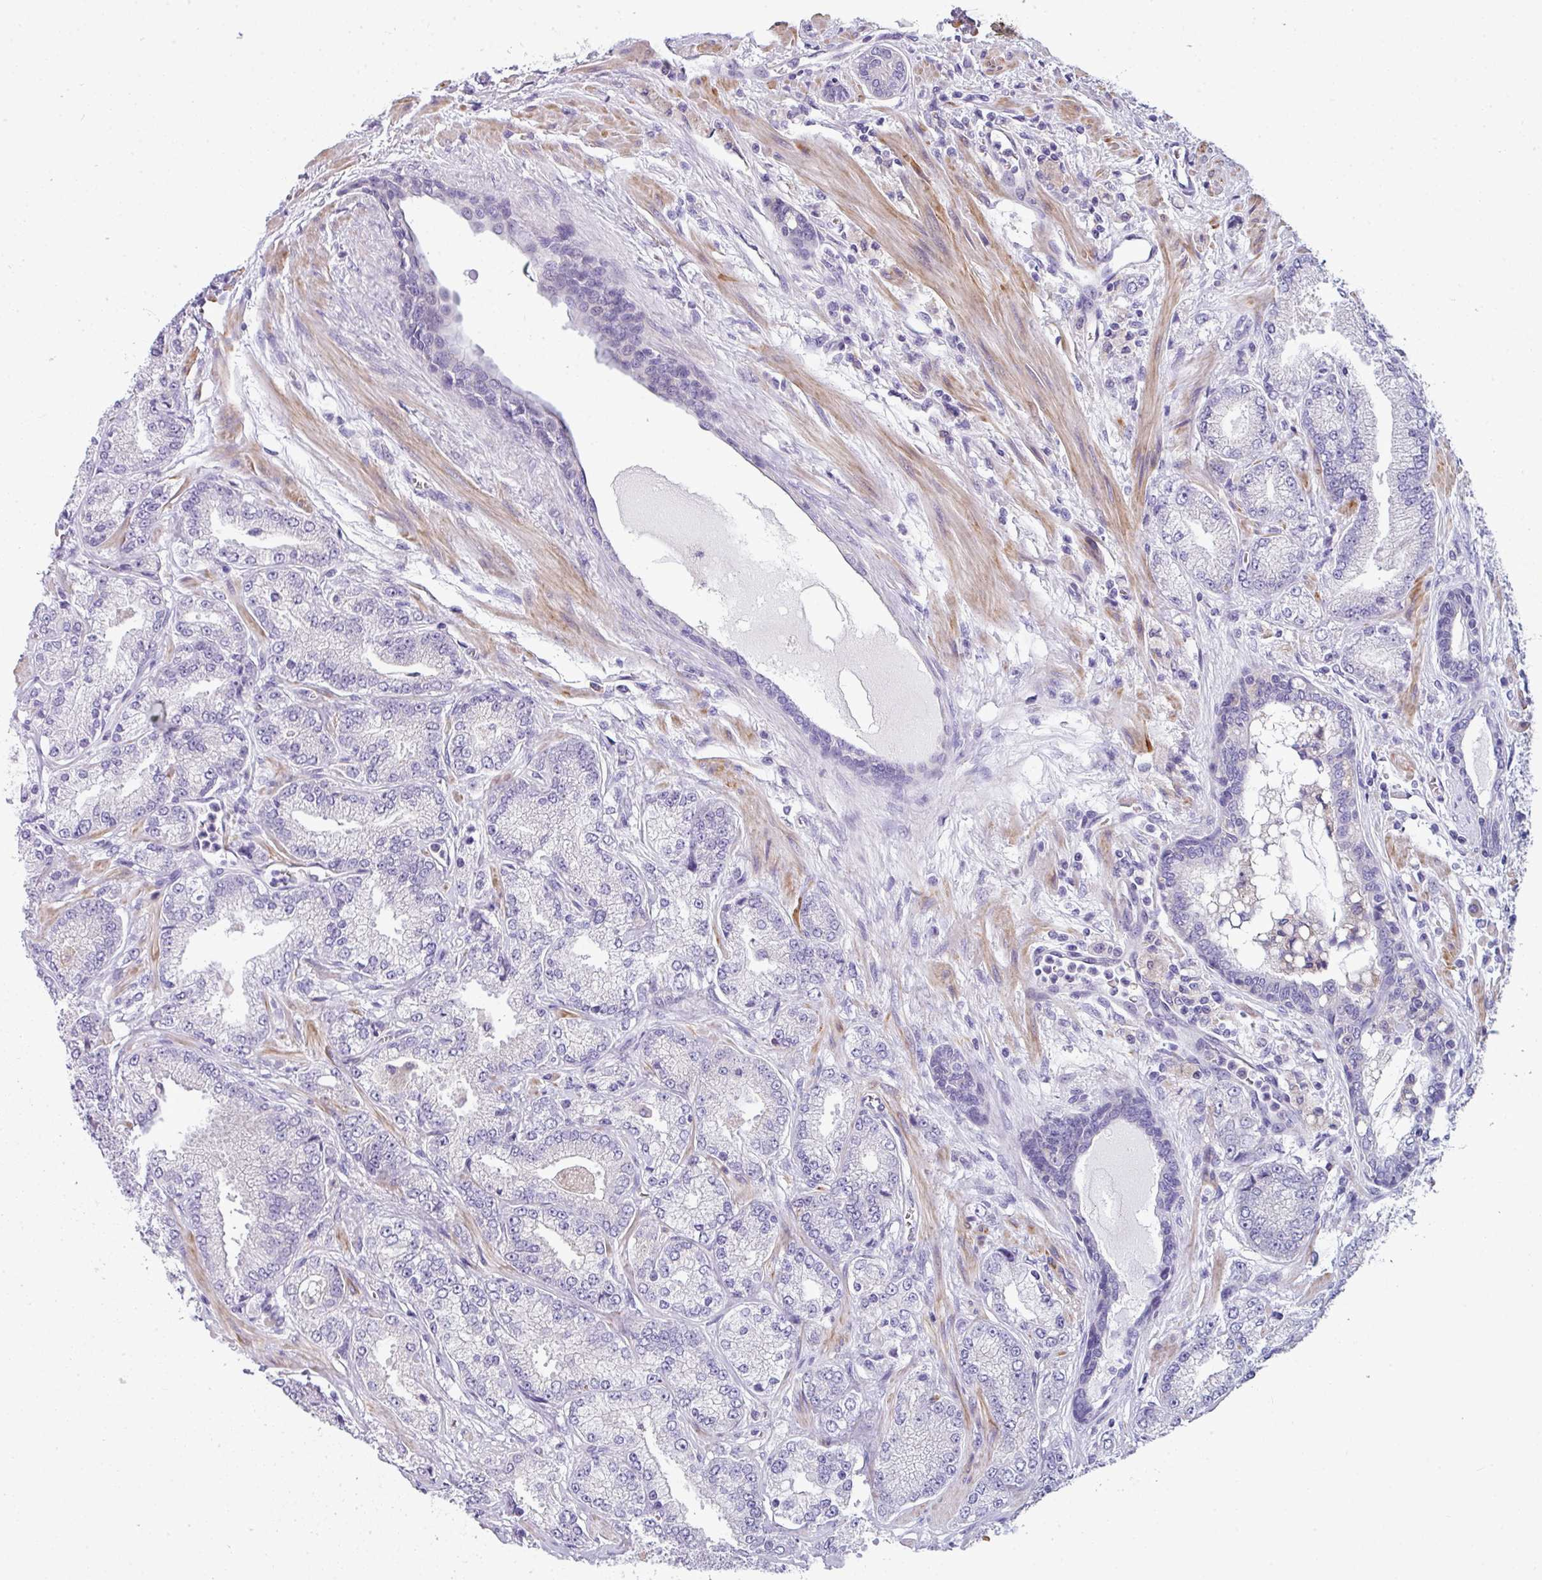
{"staining": {"intensity": "negative", "quantity": "none", "location": "none"}, "tissue": "prostate cancer", "cell_type": "Tumor cells", "image_type": "cancer", "snomed": [{"axis": "morphology", "description": "Adenocarcinoma, High grade"}, {"axis": "topography", "description": "Prostate"}], "caption": "DAB immunohistochemical staining of prostate cancer shows no significant expression in tumor cells.", "gene": "ABCC5", "patient": {"sex": "male", "age": 68}}